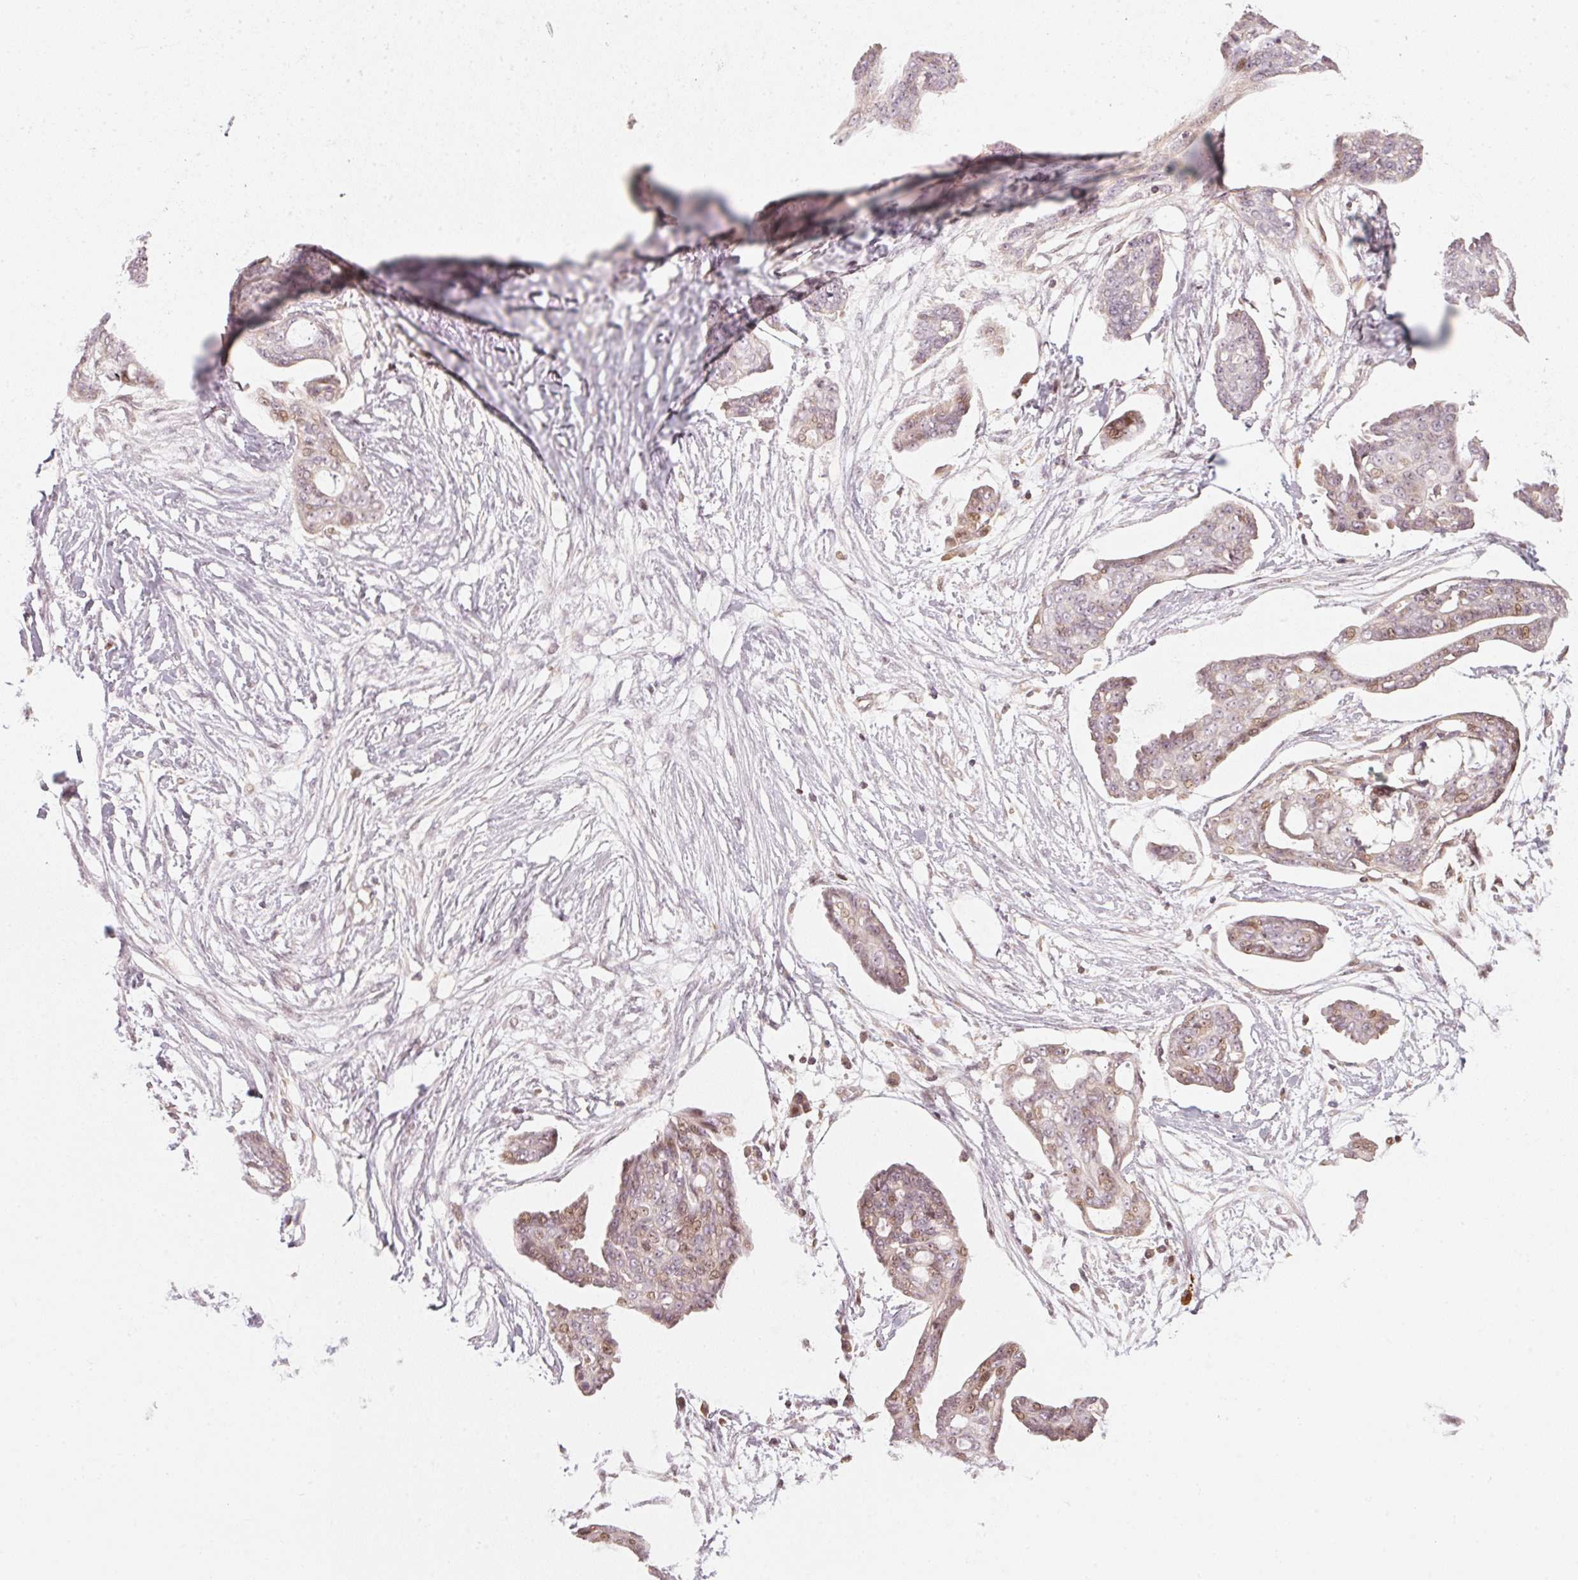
{"staining": {"intensity": "weak", "quantity": "<25%", "location": "nuclear"}, "tissue": "ovarian cancer", "cell_type": "Tumor cells", "image_type": "cancer", "snomed": [{"axis": "morphology", "description": "Cystadenocarcinoma, serous, NOS"}, {"axis": "topography", "description": "Ovary"}], "caption": "This is an immunohistochemistry (IHC) image of human ovarian serous cystadenocarcinoma. There is no staining in tumor cells.", "gene": "UBE2L3", "patient": {"sex": "female", "age": 71}}